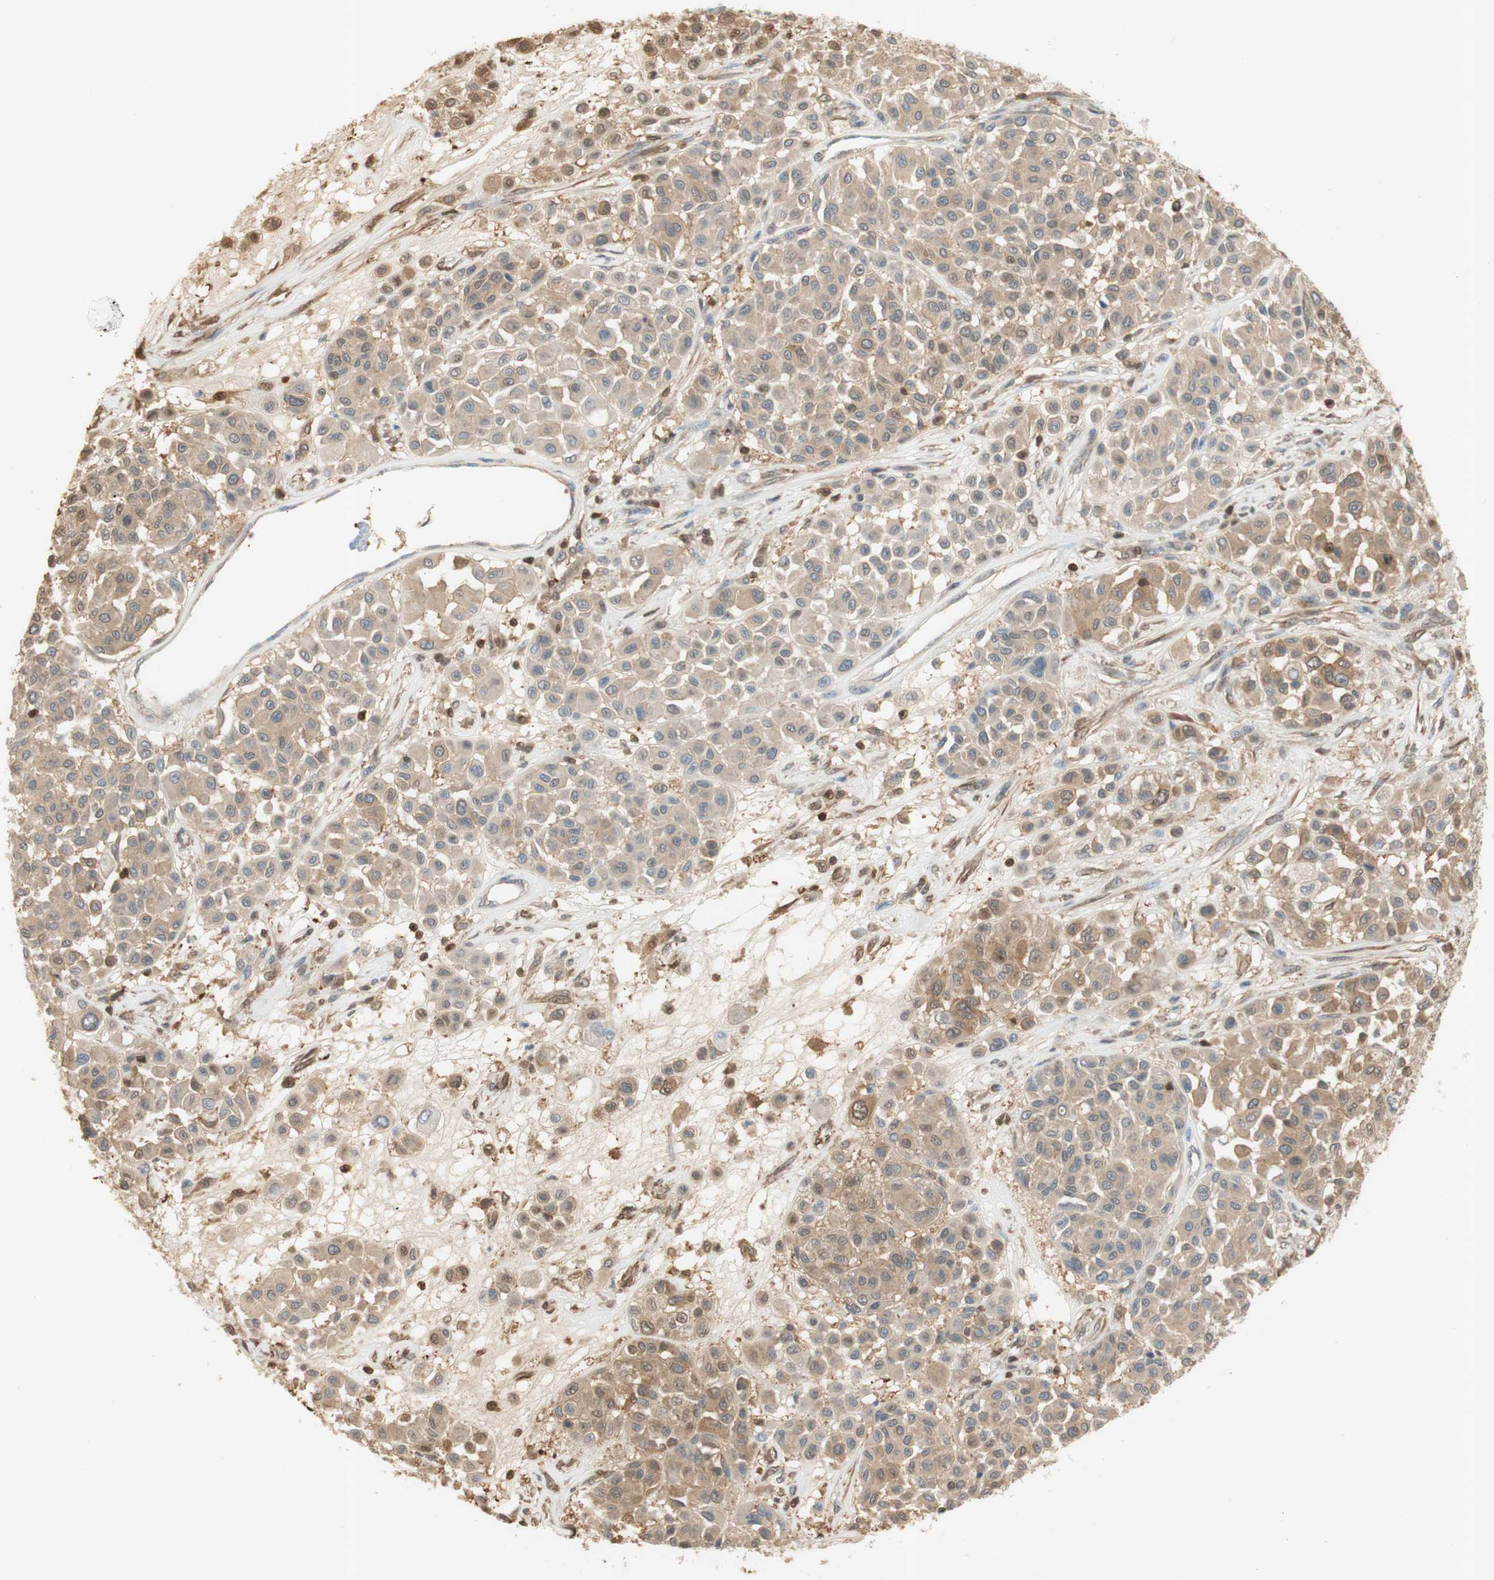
{"staining": {"intensity": "moderate", "quantity": ">75%", "location": "cytoplasmic/membranous"}, "tissue": "melanoma", "cell_type": "Tumor cells", "image_type": "cancer", "snomed": [{"axis": "morphology", "description": "Malignant melanoma, Metastatic site"}, {"axis": "topography", "description": "Soft tissue"}], "caption": "Immunohistochemical staining of melanoma displays moderate cytoplasmic/membranous protein positivity in about >75% of tumor cells.", "gene": "NAP1L4", "patient": {"sex": "male", "age": 41}}